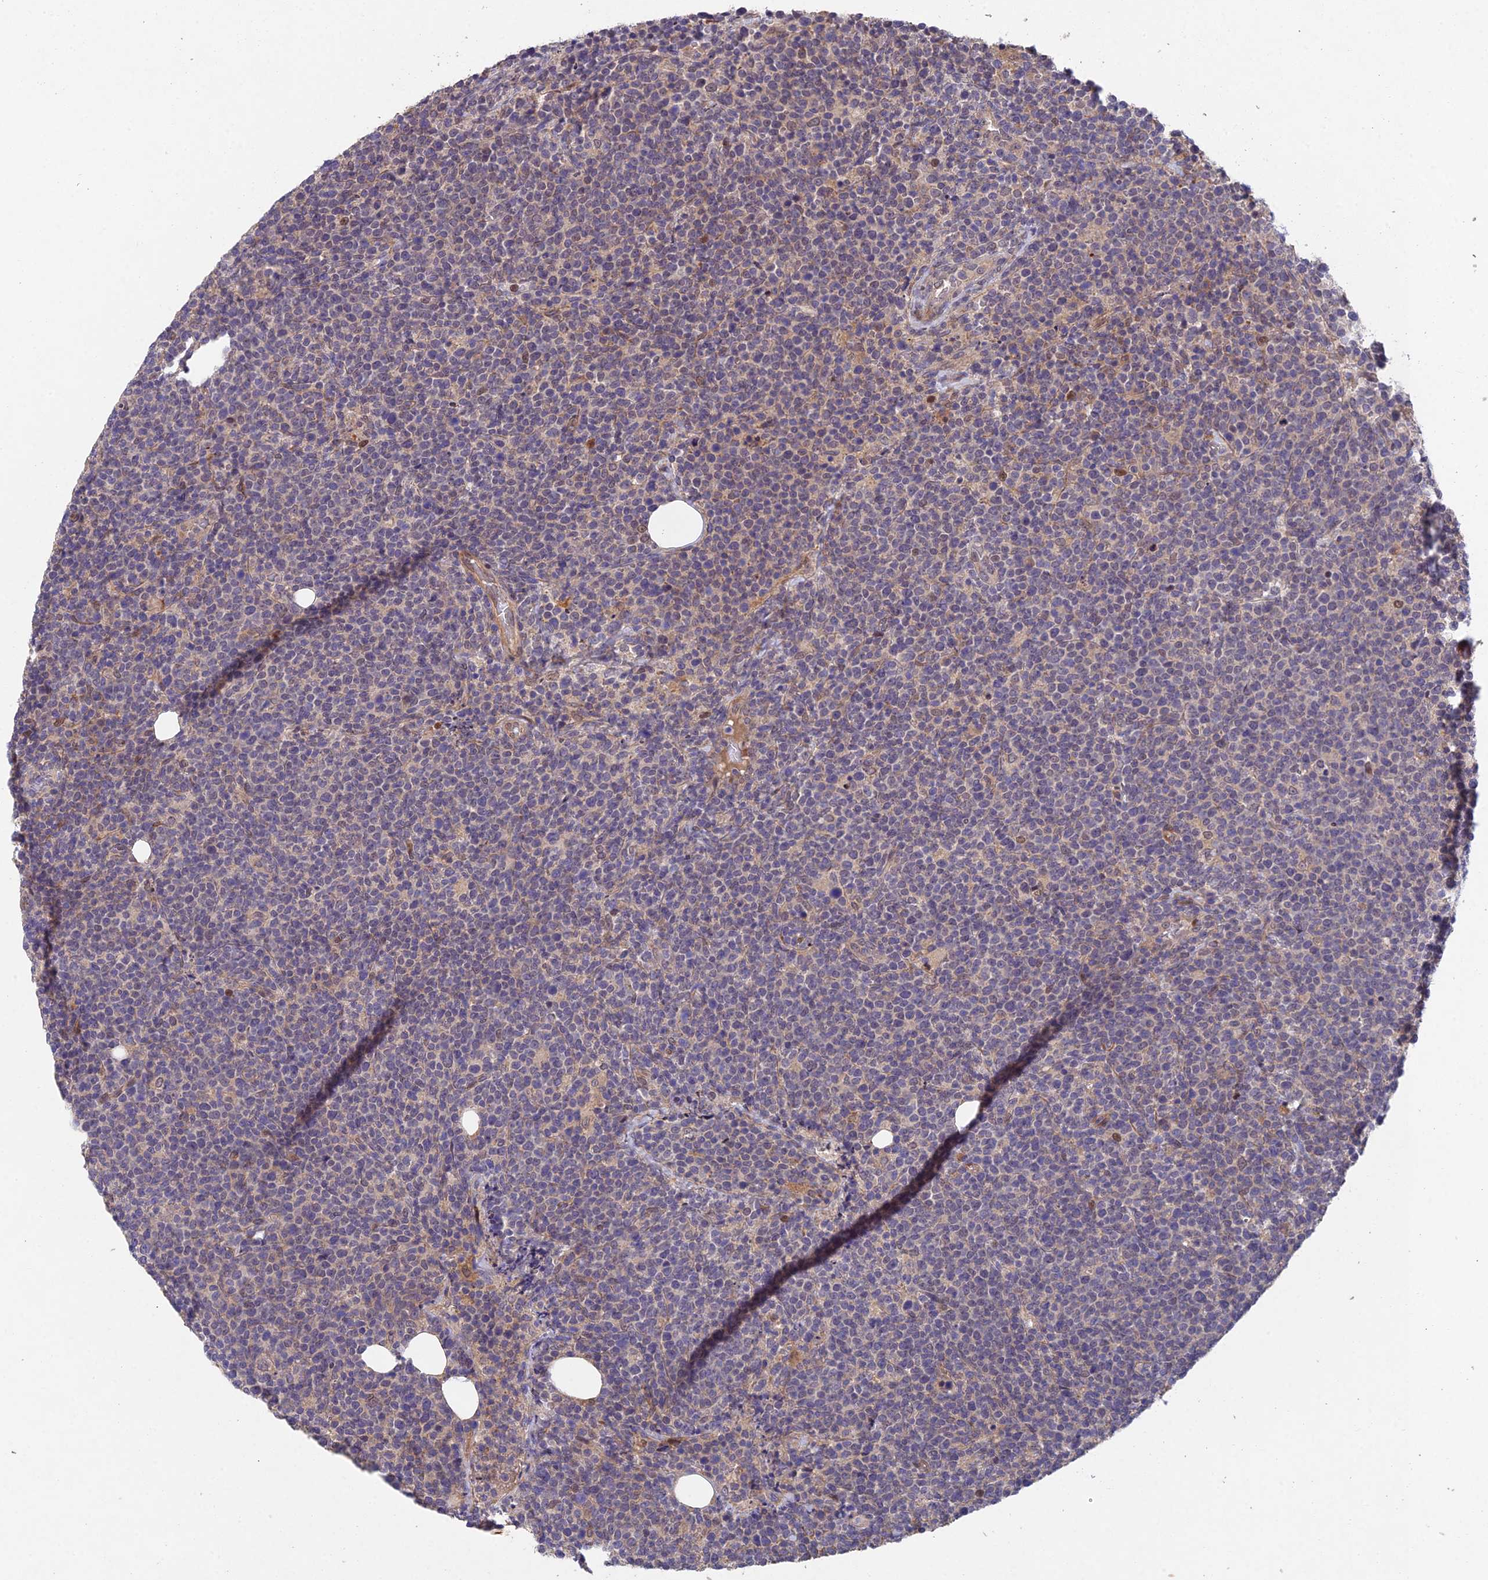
{"staining": {"intensity": "negative", "quantity": "none", "location": "none"}, "tissue": "lymphoma", "cell_type": "Tumor cells", "image_type": "cancer", "snomed": [{"axis": "morphology", "description": "Malignant lymphoma, non-Hodgkin's type, High grade"}, {"axis": "topography", "description": "Lymph node"}], "caption": "Immunohistochemistry micrograph of human lymphoma stained for a protein (brown), which demonstrates no positivity in tumor cells.", "gene": "NSMCE1", "patient": {"sex": "male", "age": 61}}